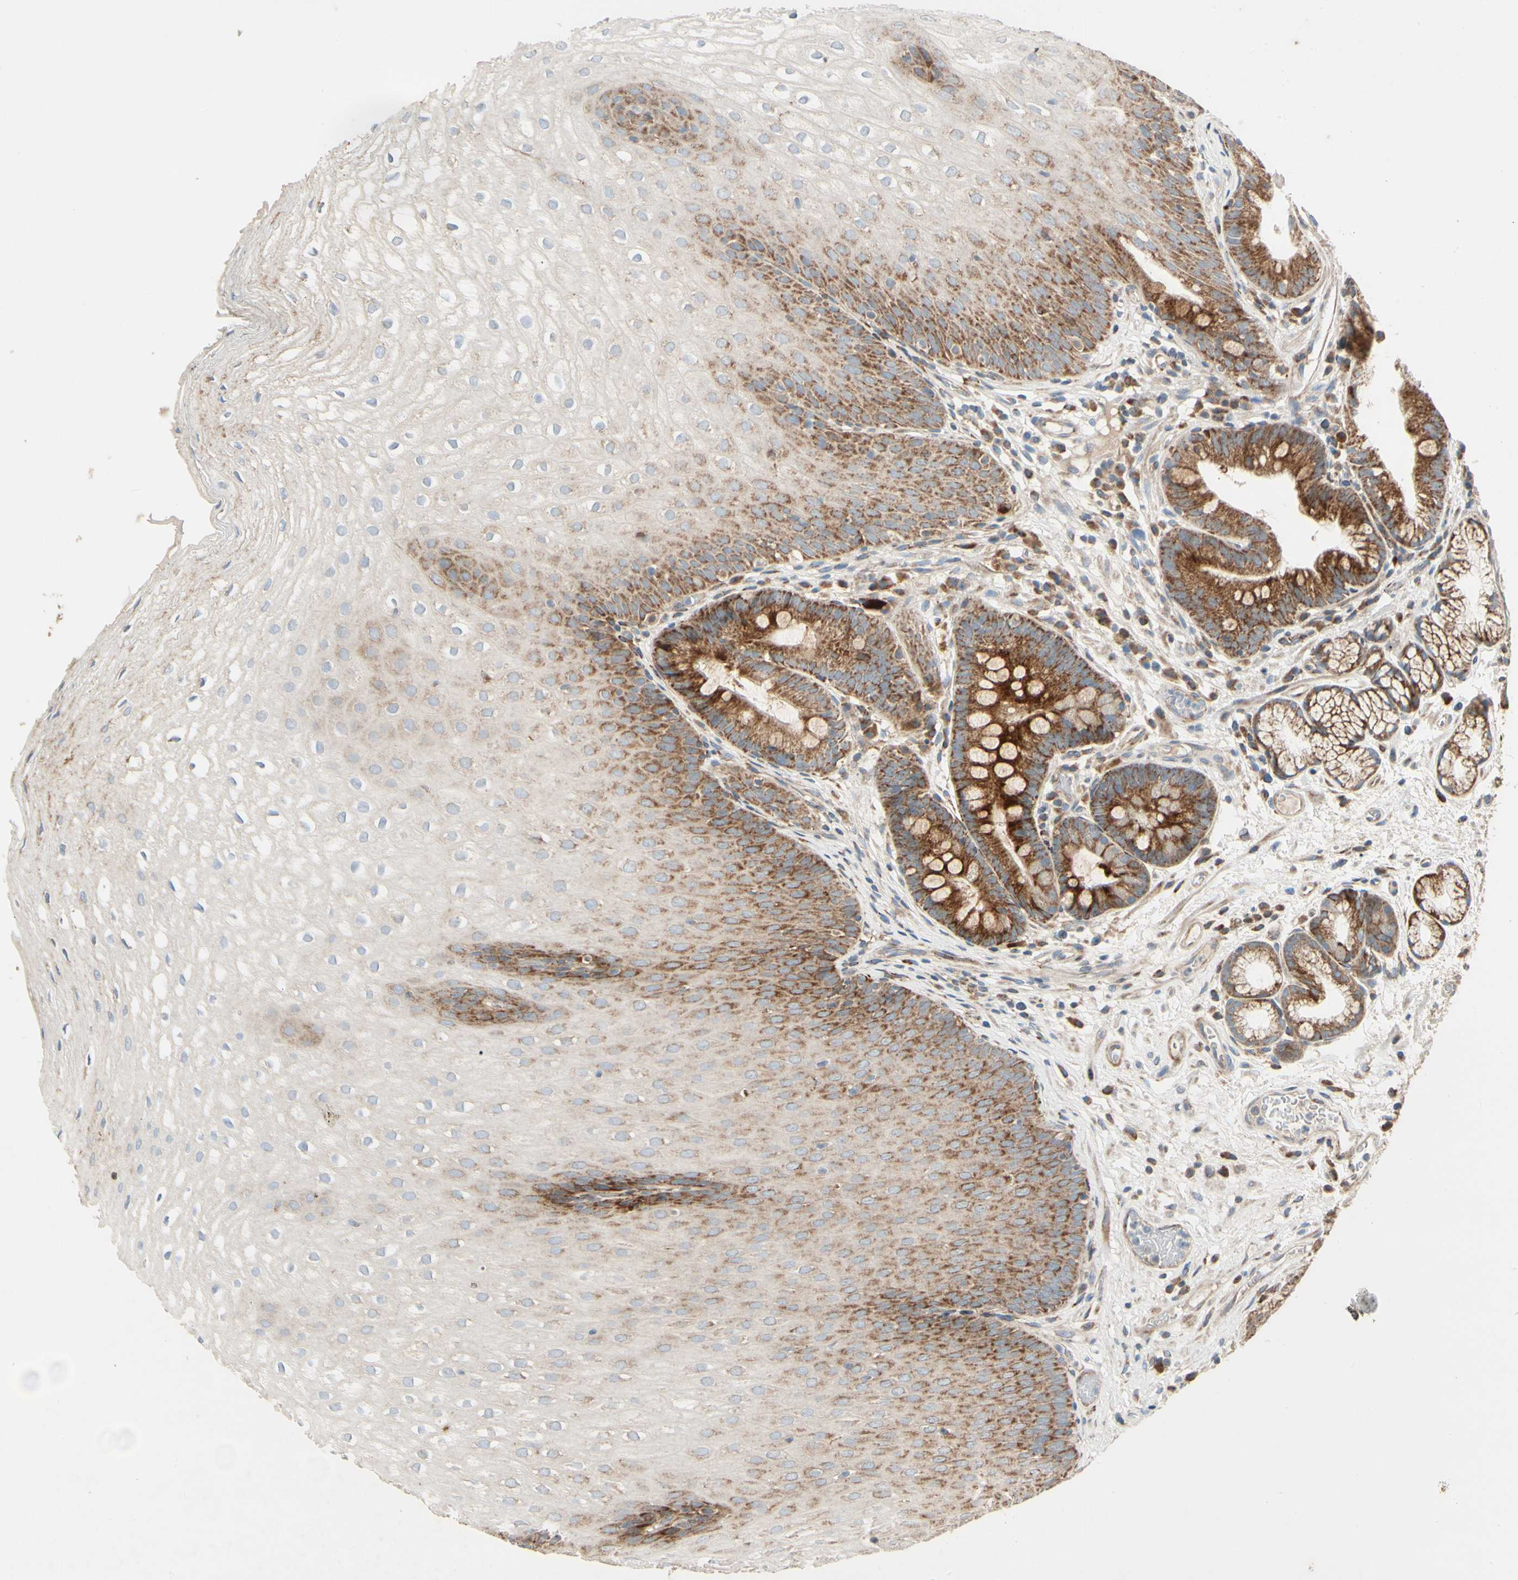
{"staining": {"intensity": "moderate", "quantity": ">75%", "location": "cytoplasmic/membranous"}, "tissue": "stomach", "cell_type": "Glandular cells", "image_type": "normal", "snomed": [{"axis": "morphology", "description": "Normal tissue, NOS"}, {"axis": "topography", "description": "Stomach, upper"}], "caption": "IHC photomicrograph of benign human stomach stained for a protein (brown), which exhibits medium levels of moderate cytoplasmic/membranous positivity in about >75% of glandular cells.", "gene": "MRPL9", "patient": {"sex": "male", "age": 72}}